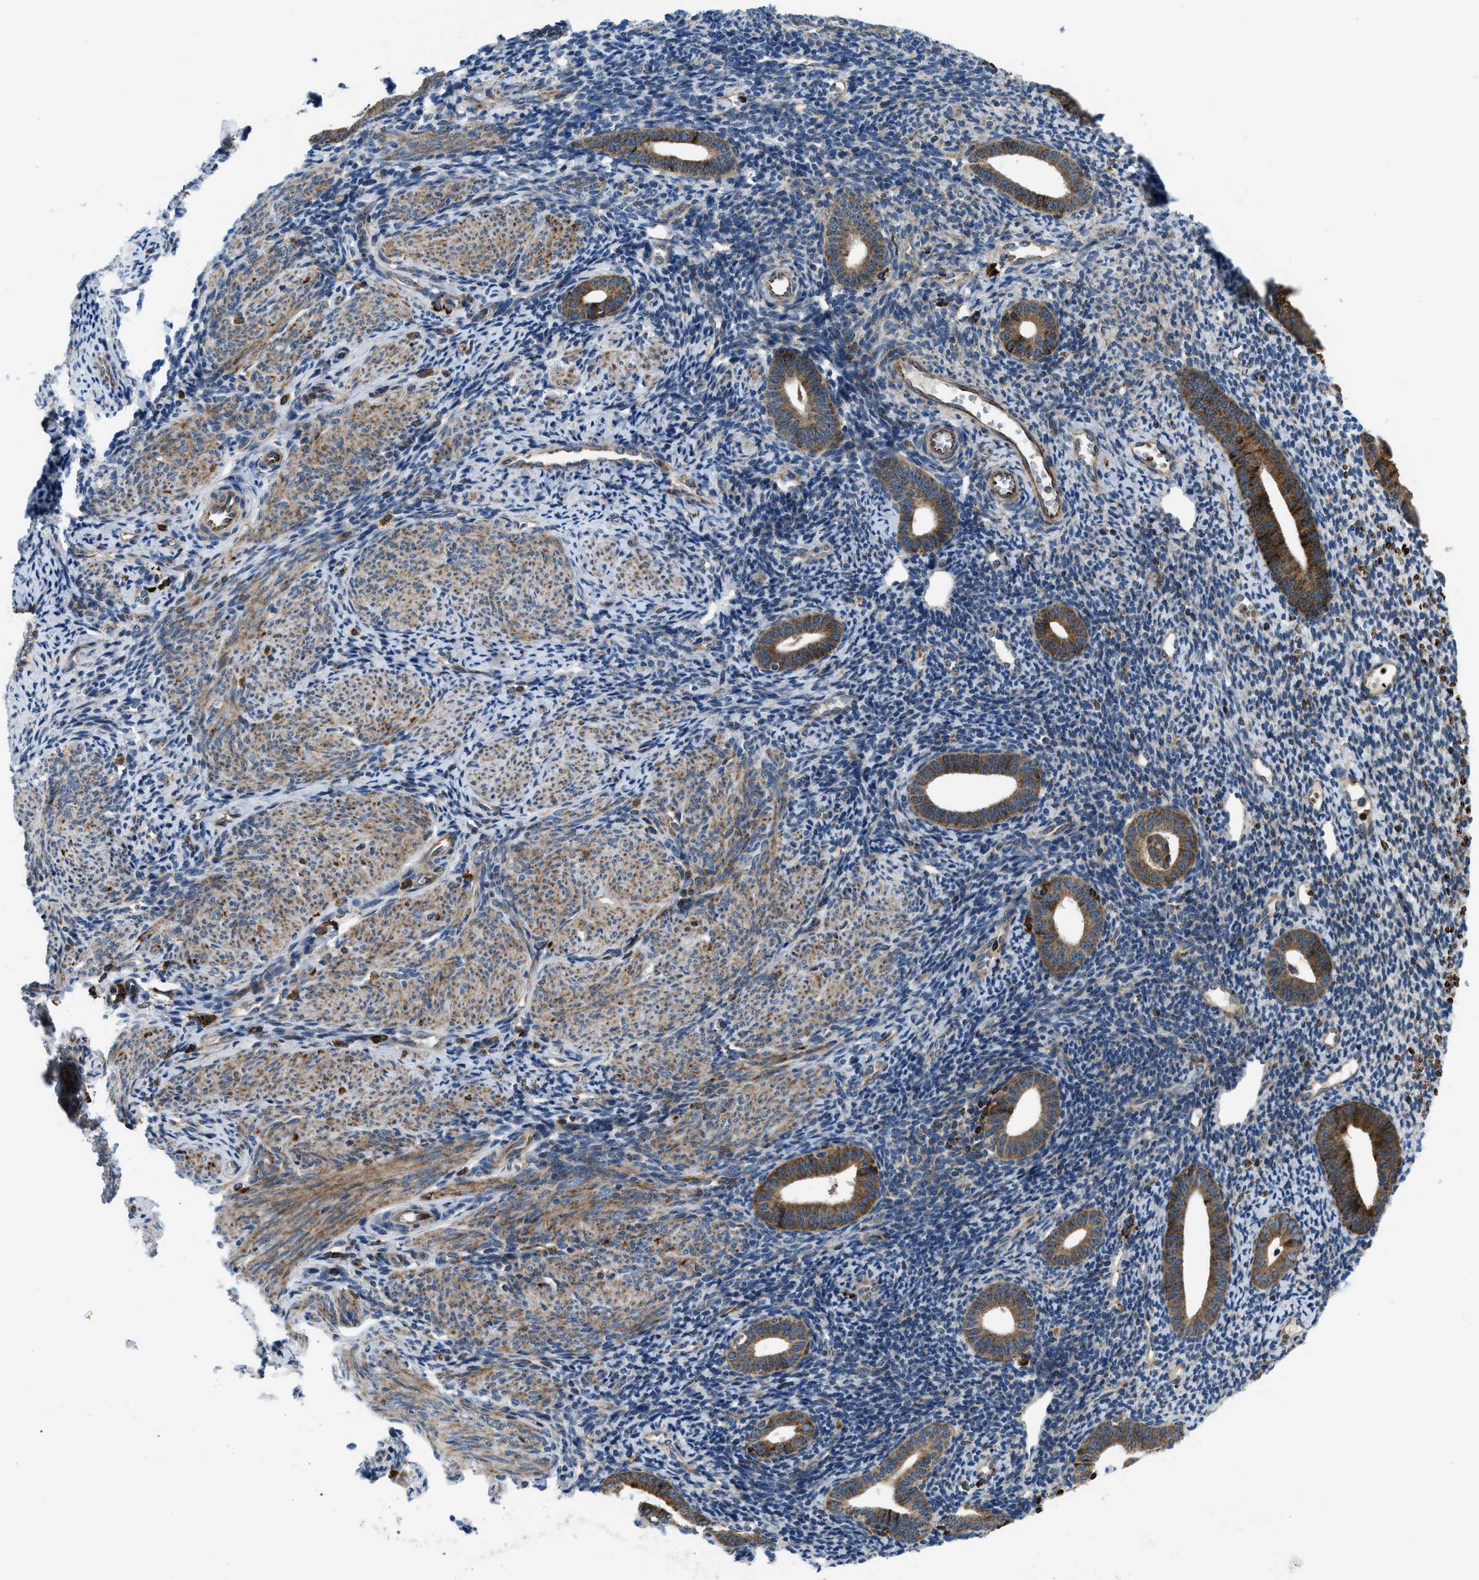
{"staining": {"intensity": "negative", "quantity": "none", "location": "none"}, "tissue": "endometrium", "cell_type": "Cells in endometrial stroma", "image_type": "normal", "snomed": [{"axis": "morphology", "description": "Normal tissue, NOS"}, {"axis": "topography", "description": "Endometrium"}], "caption": "DAB (3,3'-diaminobenzidine) immunohistochemical staining of unremarkable endometrium reveals no significant staining in cells in endometrial stroma.", "gene": "CSPG4", "patient": {"sex": "female", "age": 50}}